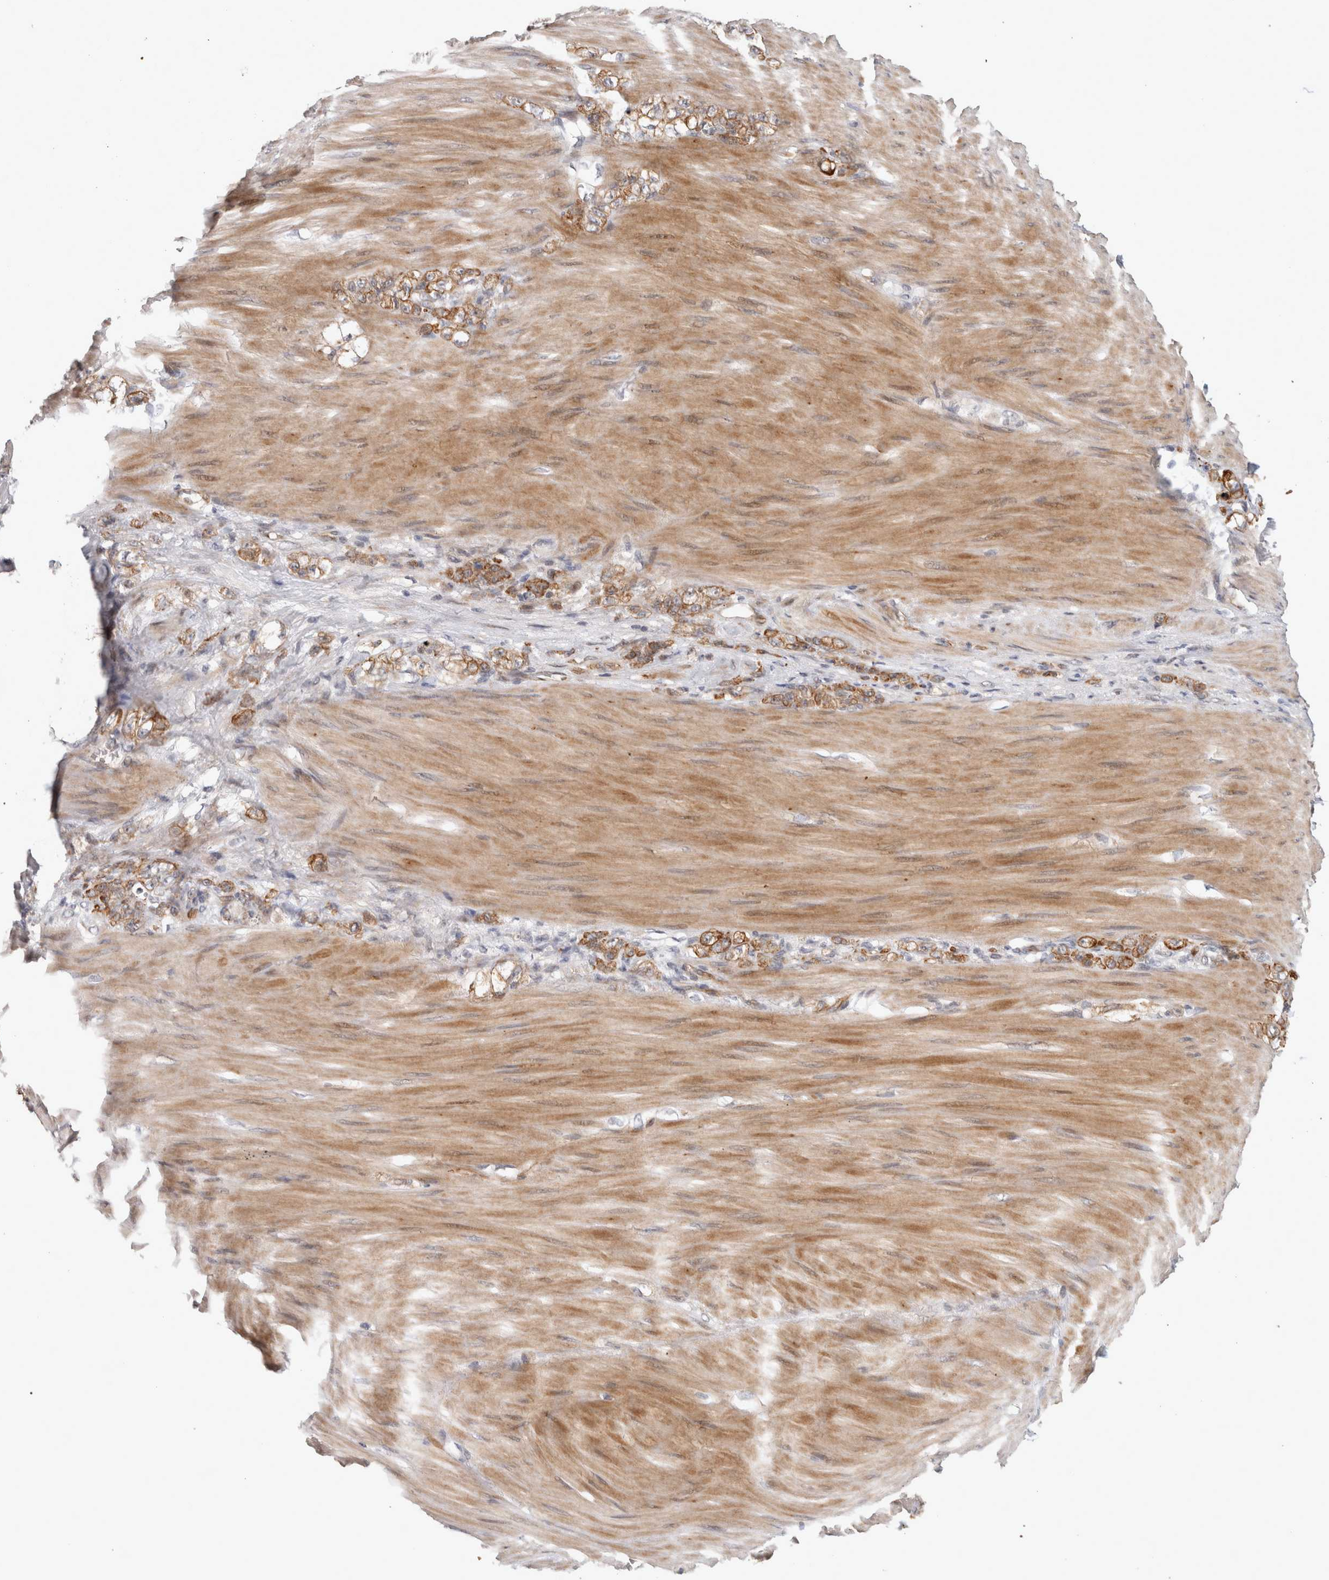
{"staining": {"intensity": "moderate", "quantity": ">75%", "location": "cytoplasmic/membranous"}, "tissue": "stomach cancer", "cell_type": "Tumor cells", "image_type": "cancer", "snomed": [{"axis": "morphology", "description": "Normal tissue, NOS"}, {"axis": "morphology", "description": "Adenocarcinoma, NOS"}, {"axis": "topography", "description": "Stomach"}], "caption": "This micrograph displays immunohistochemistry (IHC) staining of adenocarcinoma (stomach), with medium moderate cytoplasmic/membranous positivity in approximately >75% of tumor cells.", "gene": "CRISPLD1", "patient": {"sex": "male", "age": 82}}